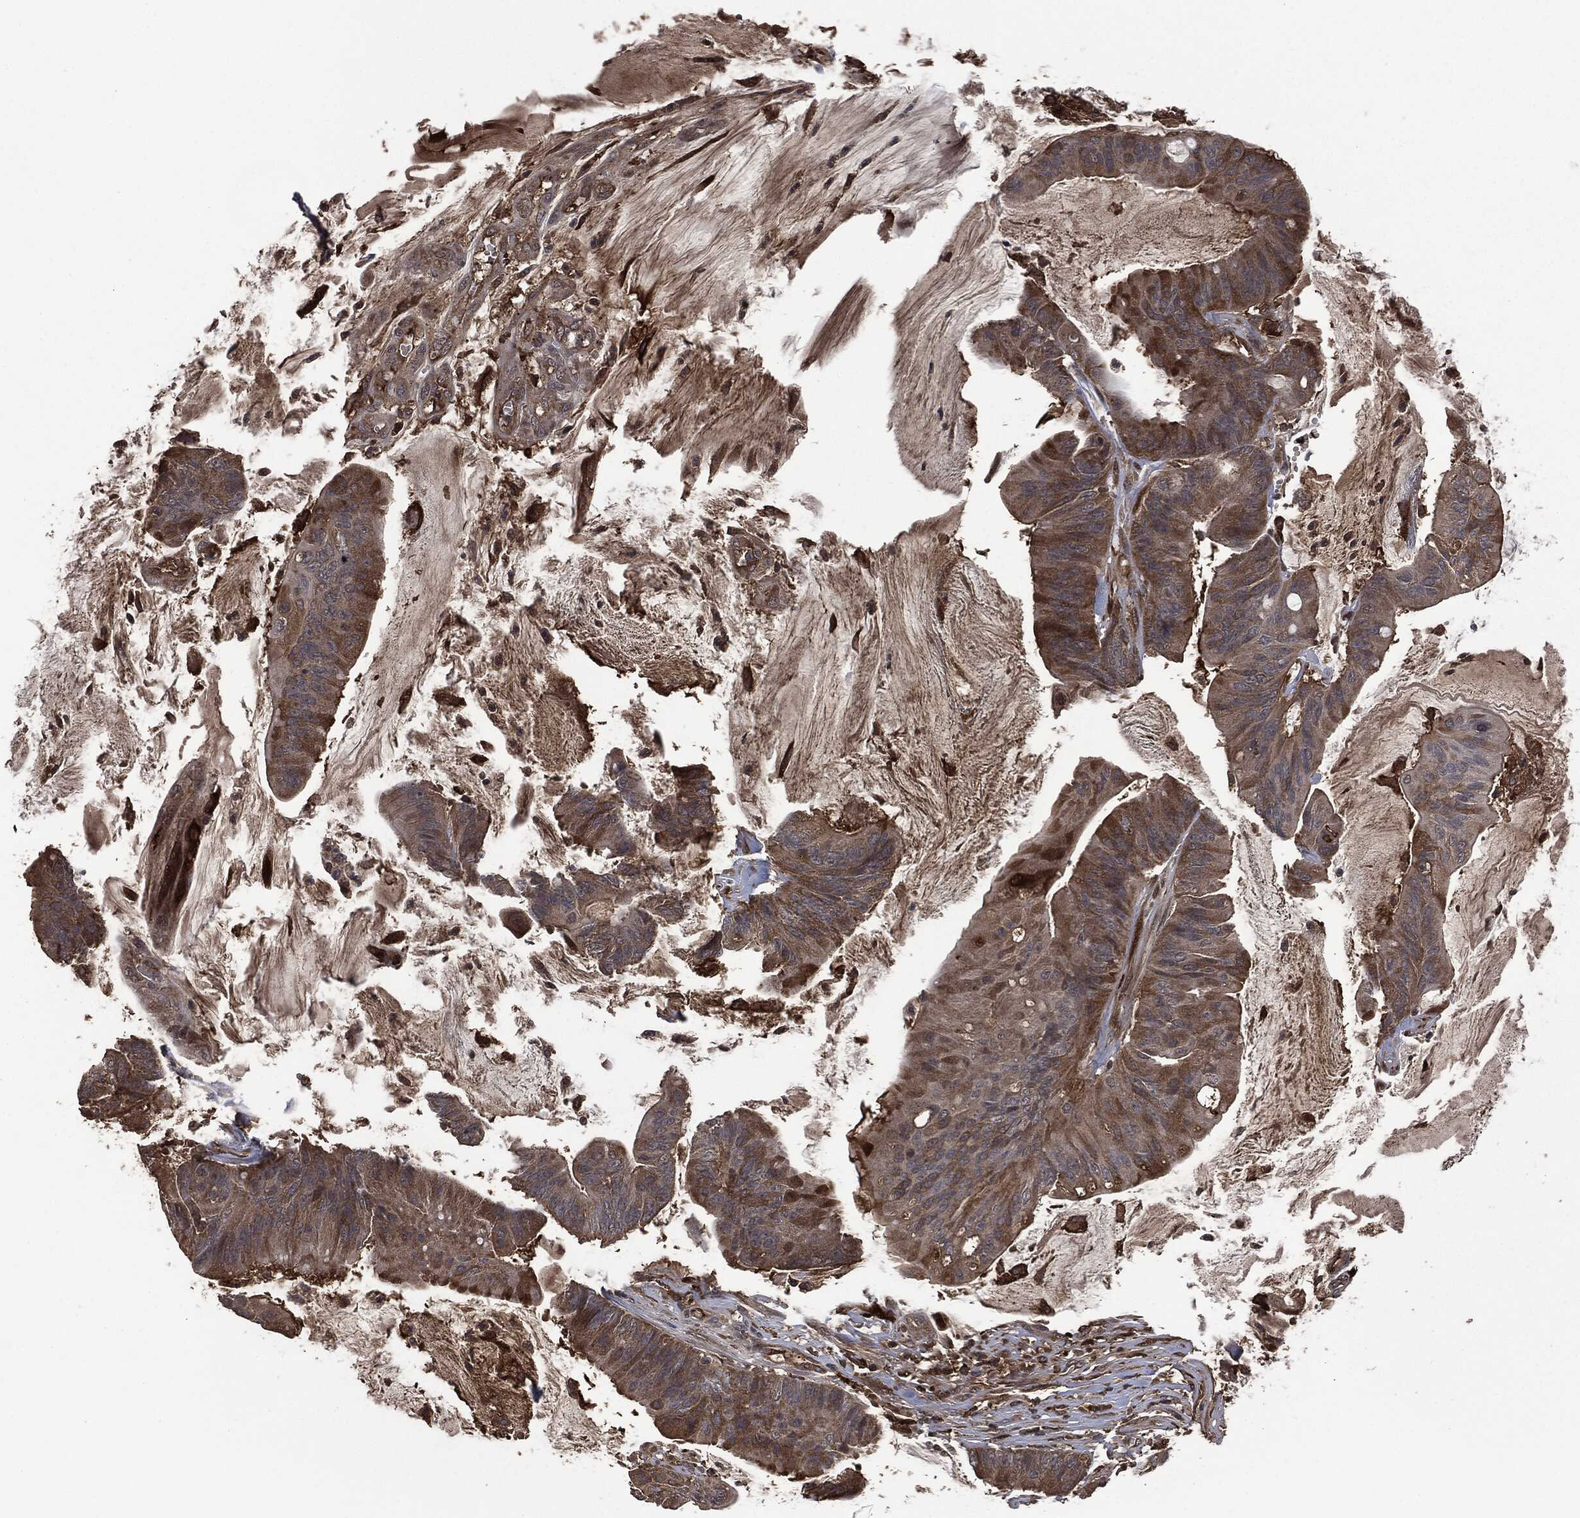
{"staining": {"intensity": "moderate", "quantity": "25%-75%", "location": "cytoplasmic/membranous"}, "tissue": "colorectal cancer", "cell_type": "Tumor cells", "image_type": "cancer", "snomed": [{"axis": "morphology", "description": "Adenocarcinoma, NOS"}, {"axis": "topography", "description": "Colon"}], "caption": "Immunohistochemical staining of human adenocarcinoma (colorectal) reveals moderate cytoplasmic/membranous protein staining in about 25%-75% of tumor cells. Using DAB (3,3'-diaminobenzidine) (brown) and hematoxylin (blue) stains, captured at high magnification using brightfield microscopy.", "gene": "CRABP2", "patient": {"sex": "female", "age": 69}}